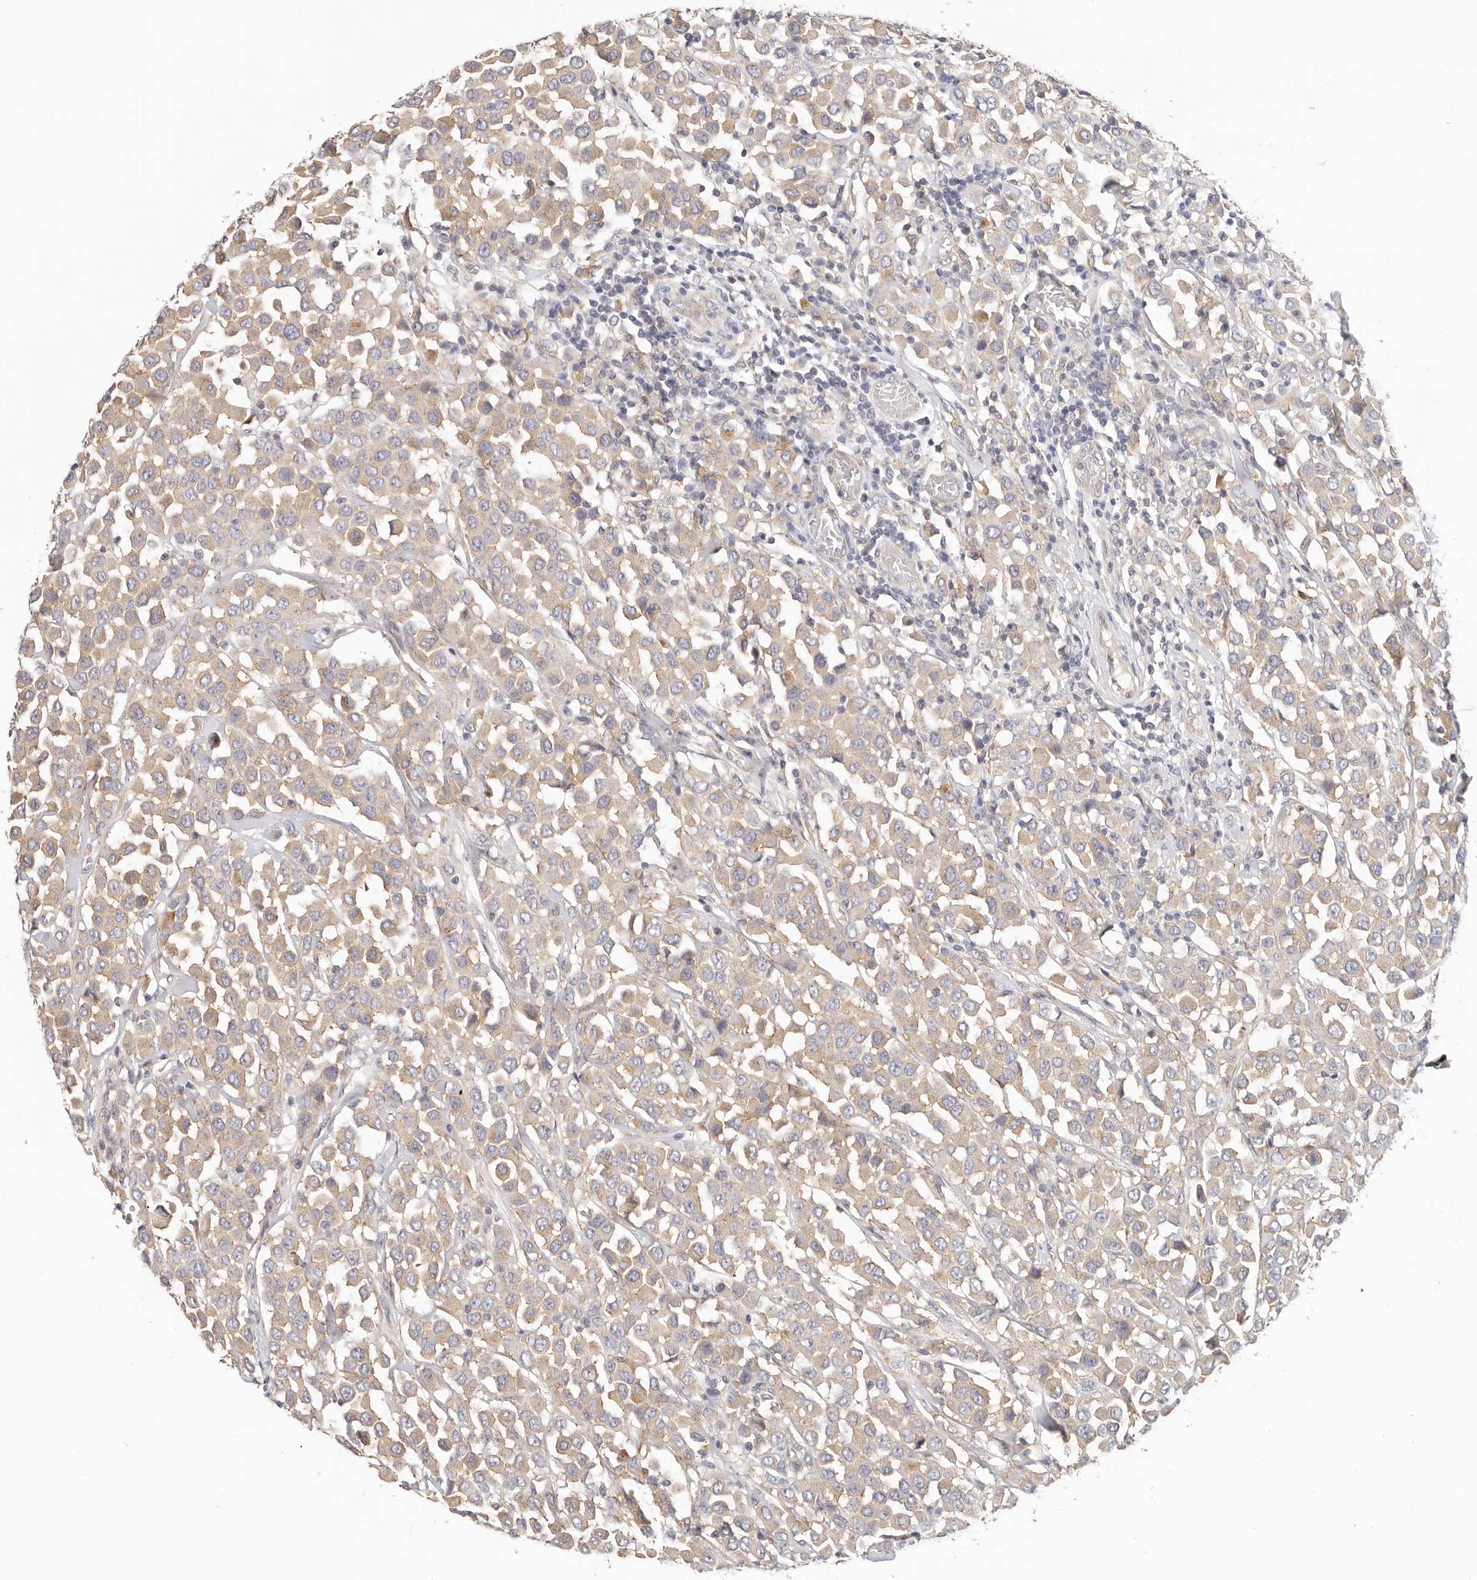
{"staining": {"intensity": "weak", "quantity": ">75%", "location": "cytoplasmic/membranous"}, "tissue": "breast cancer", "cell_type": "Tumor cells", "image_type": "cancer", "snomed": [{"axis": "morphology", "description": "Duct carcinoma"}, {"axis": "topography", "description": "Breast"}], "caption": "This histopathology image displays breast cancer stained with IHC to label a protein in brown. The cytoplasmic/membranous of tumor cells show weak positivity for the protein. Nuclei are counter-stained blue.", "gene": "AFDN", "patient": {"sex": "female", "age": 61}}